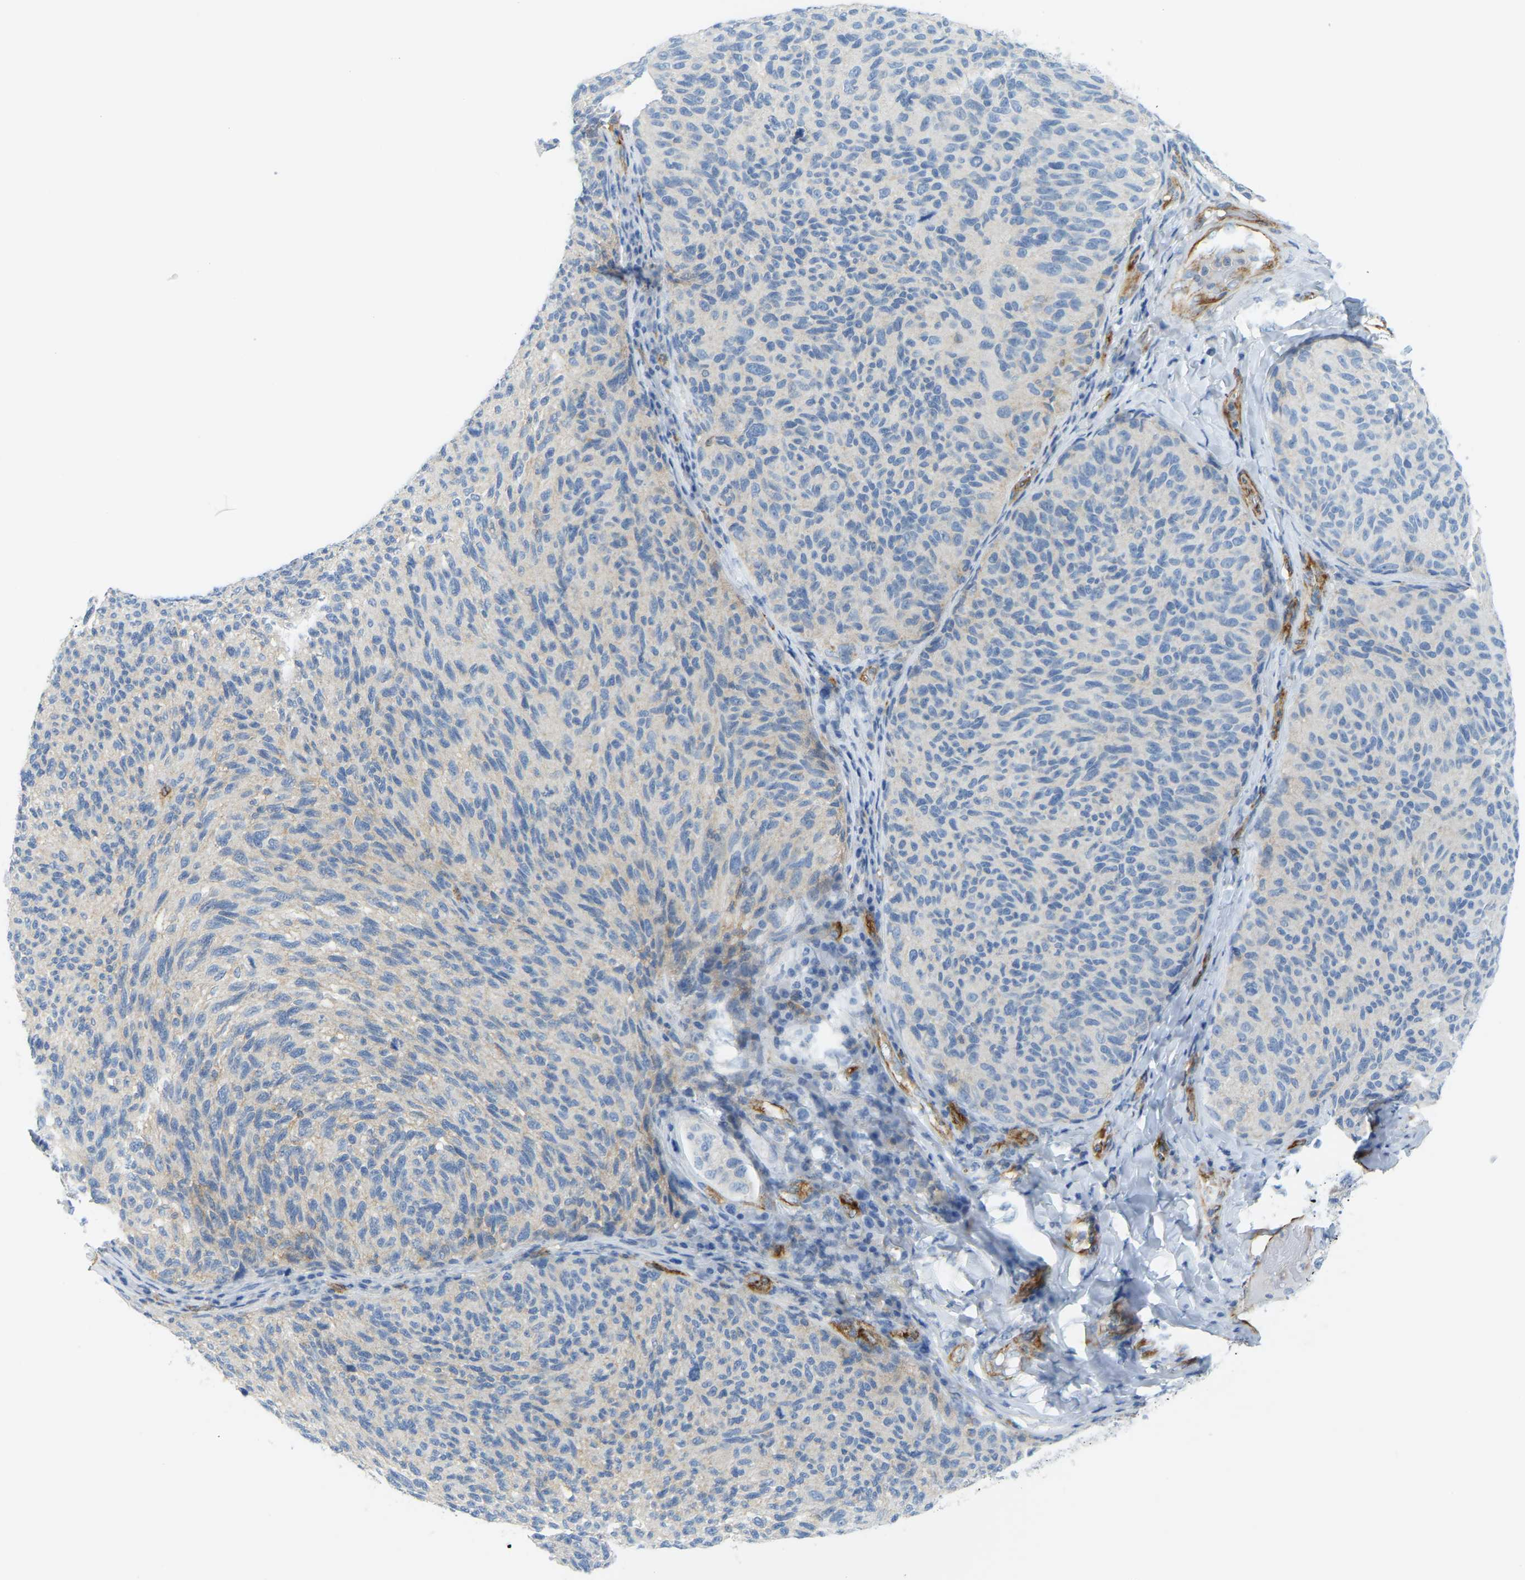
{"staining": {"intensity": "negative", "quantity": "none", "location": "none"}, "tissue": "melanoma", "cell_type": "Tumor cells", "image_type": "cancer", "snomed": [{"axis": "morphology", "description": "Malignant melanoma, NOS"}, {"axis": "topography", "description": "Skin"}], "caption": "A high-resolution micrograph shows immunohistochemistry (IHC) staining of melanoma, which demonstrates no significant expression in tumor cells.", "gene": "MYL3", "patient": {"sex": "female", "age": 73}}